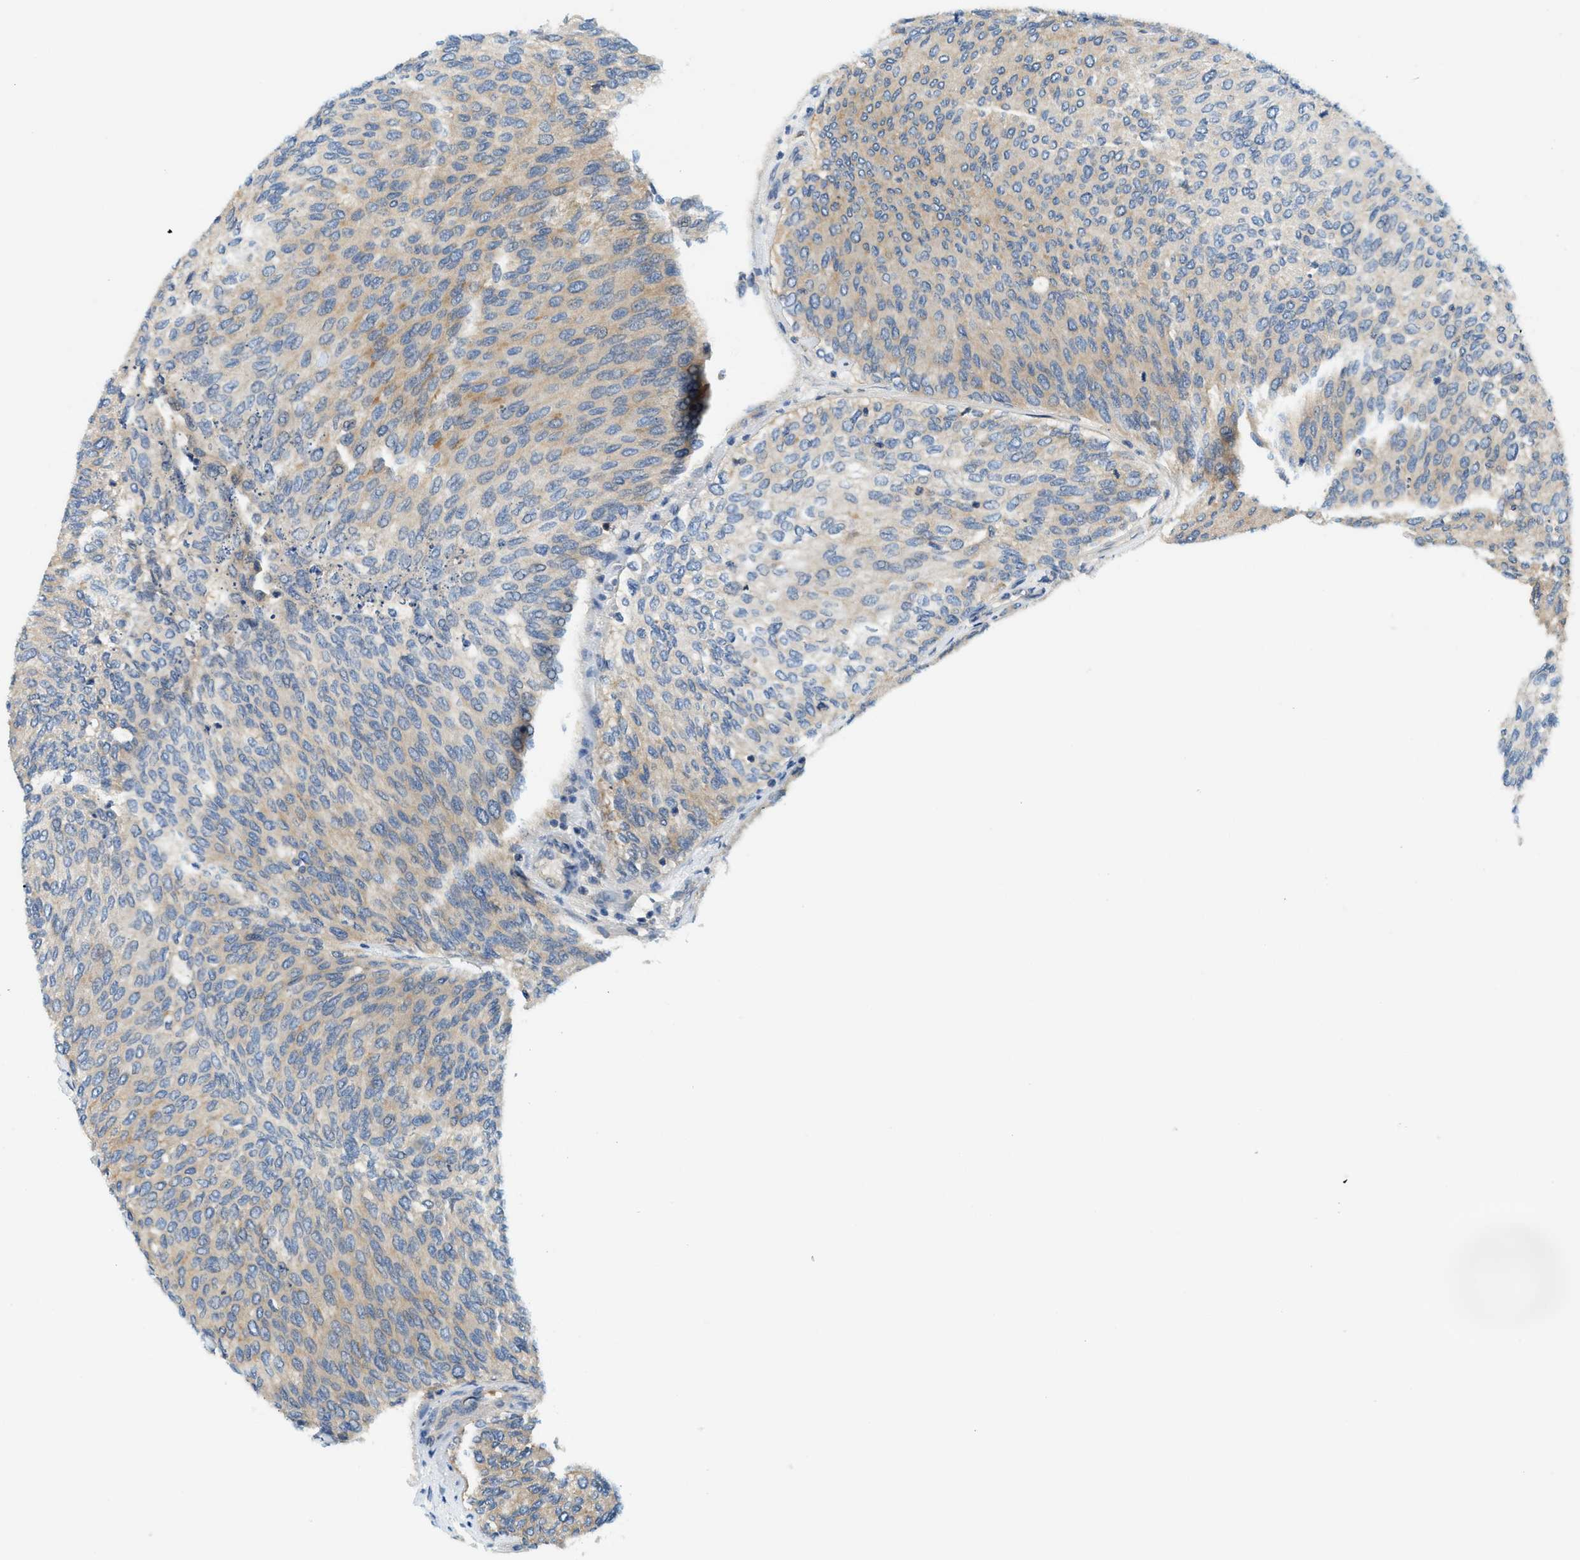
{"staining": {"intensity": "weak", "quantity": "<25%", "location": "cytoplasmic/membranous"}, "tissue": "urothelial cancer", "cell_type": "Tumor cells", "image_type": "cancer", "snomed": [{"axis": "morphology", "description": "Urothelial carcinoma, Low grade"}, {"axis": "topography", "description": "Urinary bladder"}], "caption": "Photomicrograph shows no significant protein staining in tumor cells of urothelial carcinoma (low-grade).", "gene": "KCNK1", "patient": {"sex": "female", "age": 79}}